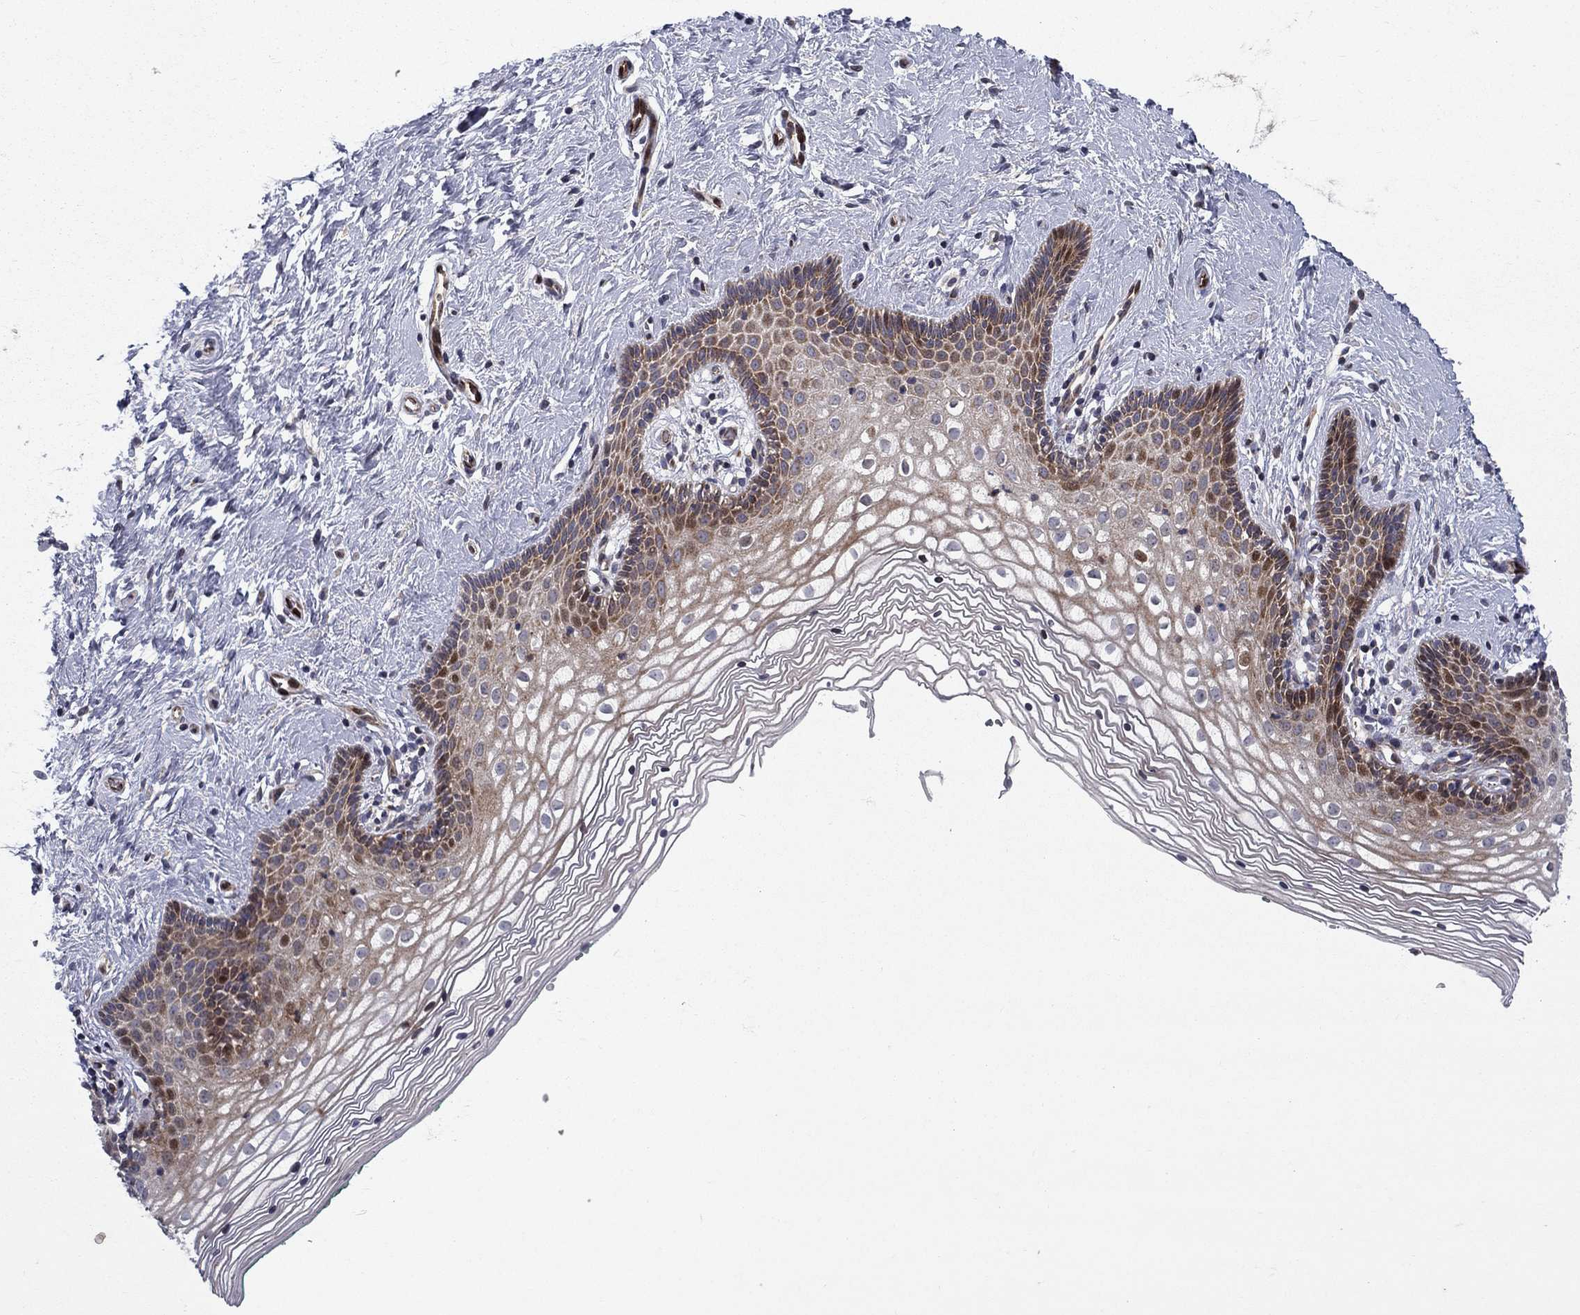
{"staining": {"intensity": "strong", "quantity": "<25%", "location": "cytoplasmic/membranous,nuclear"}, "tissue": "vagina", "cell_type": "Squamous epithelial cells", "image_type": "normal", "snomed": [{"axis": "morphology", "description": "Normal tissue, NOS"}, {"axis": "topography", "description": "Vagina"}], "caption": "Protein staining of unremarkable vagina reveals strong cytoplasmic/membranous,nuclear positivity in about <25% of squamous epithelial cells.", "gene": "MIOS", "patient": {"sex": "female", "age": 36}}